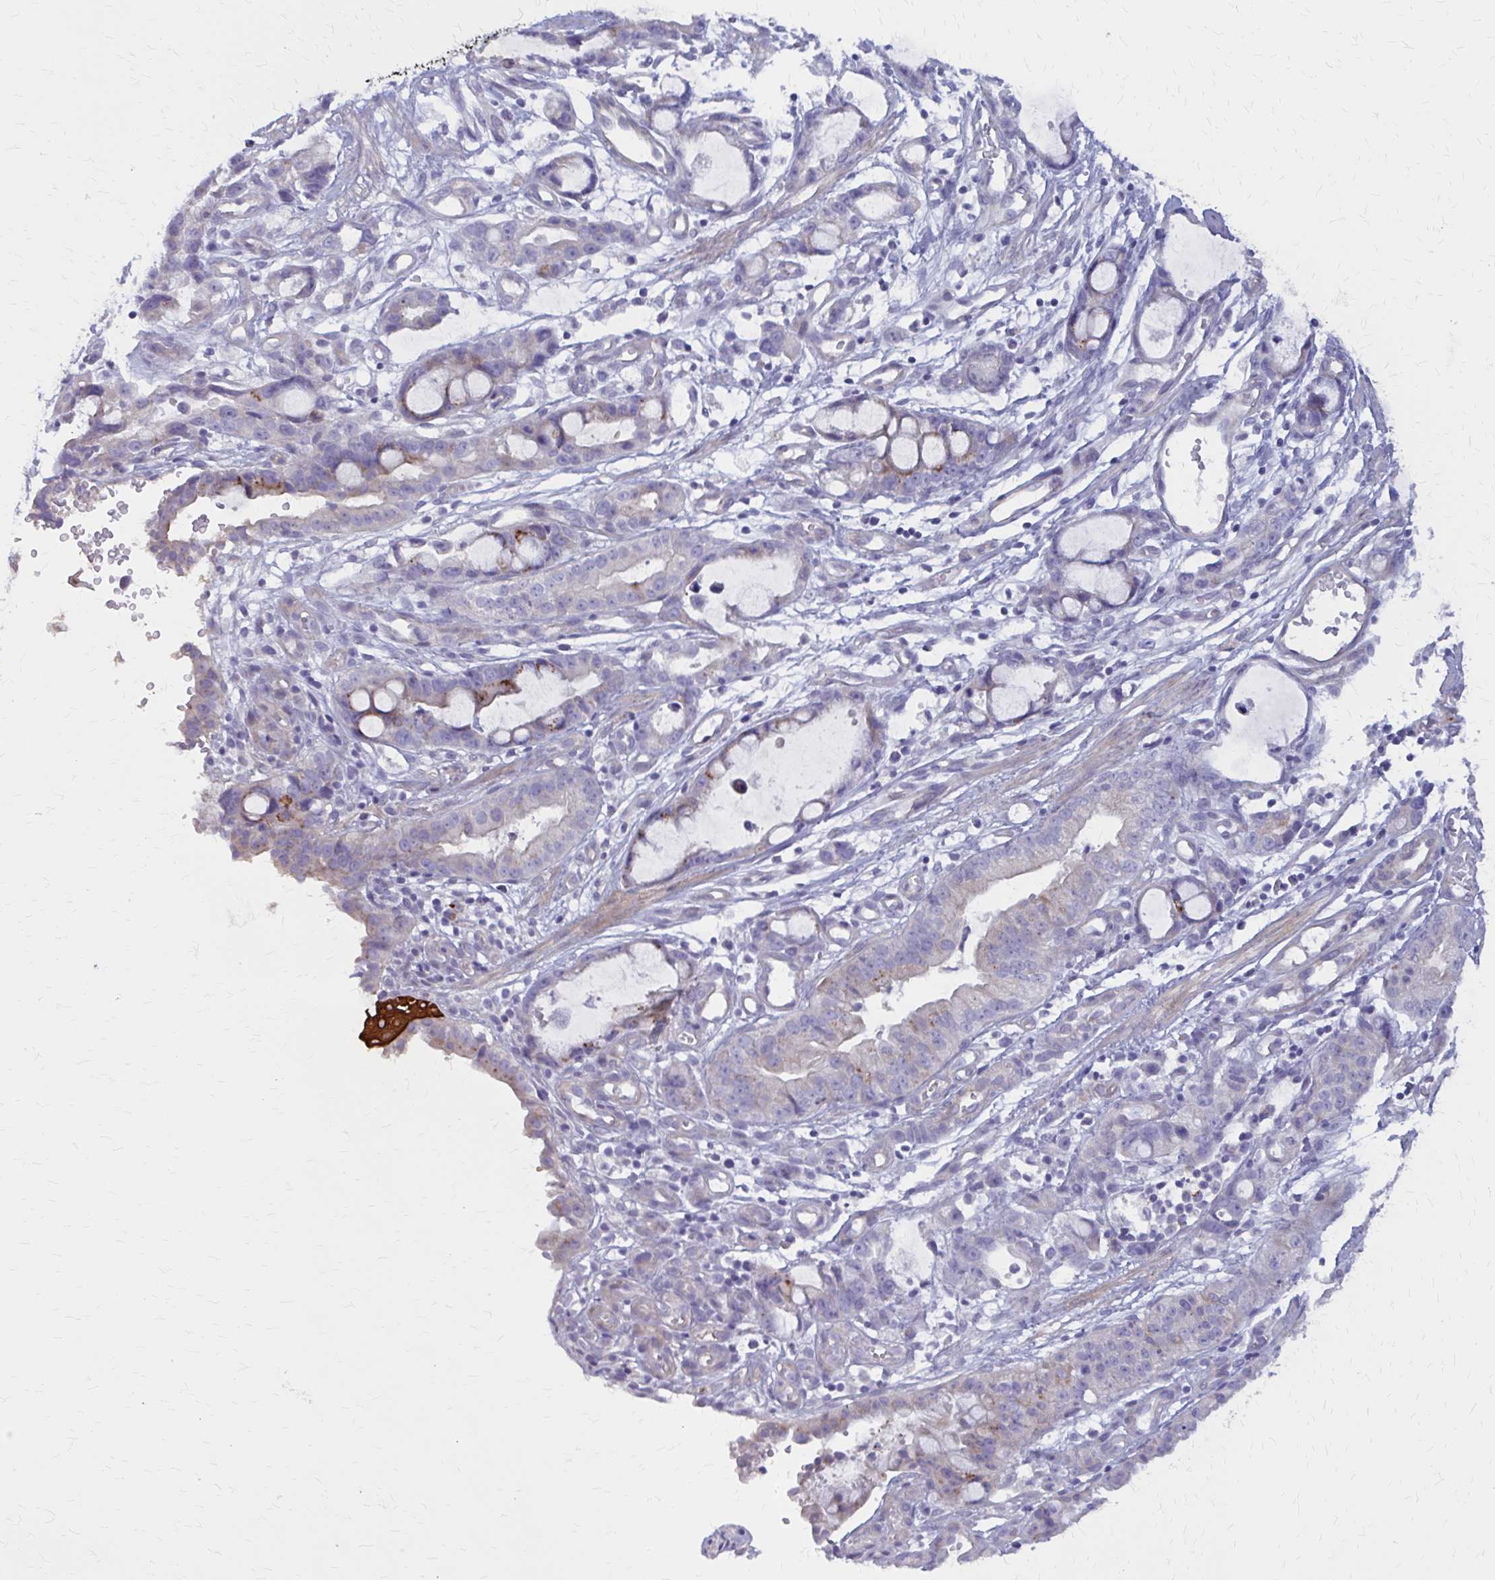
{"staining": {"intensity": "moderate", "quantity": "<25%", "location": "cytoplasmic/membranous"}, "tissue": "stomach cancer", "cell_type": "Tumor cells", "image_type": "cancer", "snomed": [{"axis": "morphology", "description": "Adenocarcinoma, NOS"}, {"axis": "topography", "description": "Stomach"}], "caption": "Stomach cancer tissue displays moderate cytoplasmic/membranous positivity in about <25% of tumor cells, visualized by immunohistochemistry.", "gene": "GLYATL2", "patient": {"sex": "male", "age": 55}}